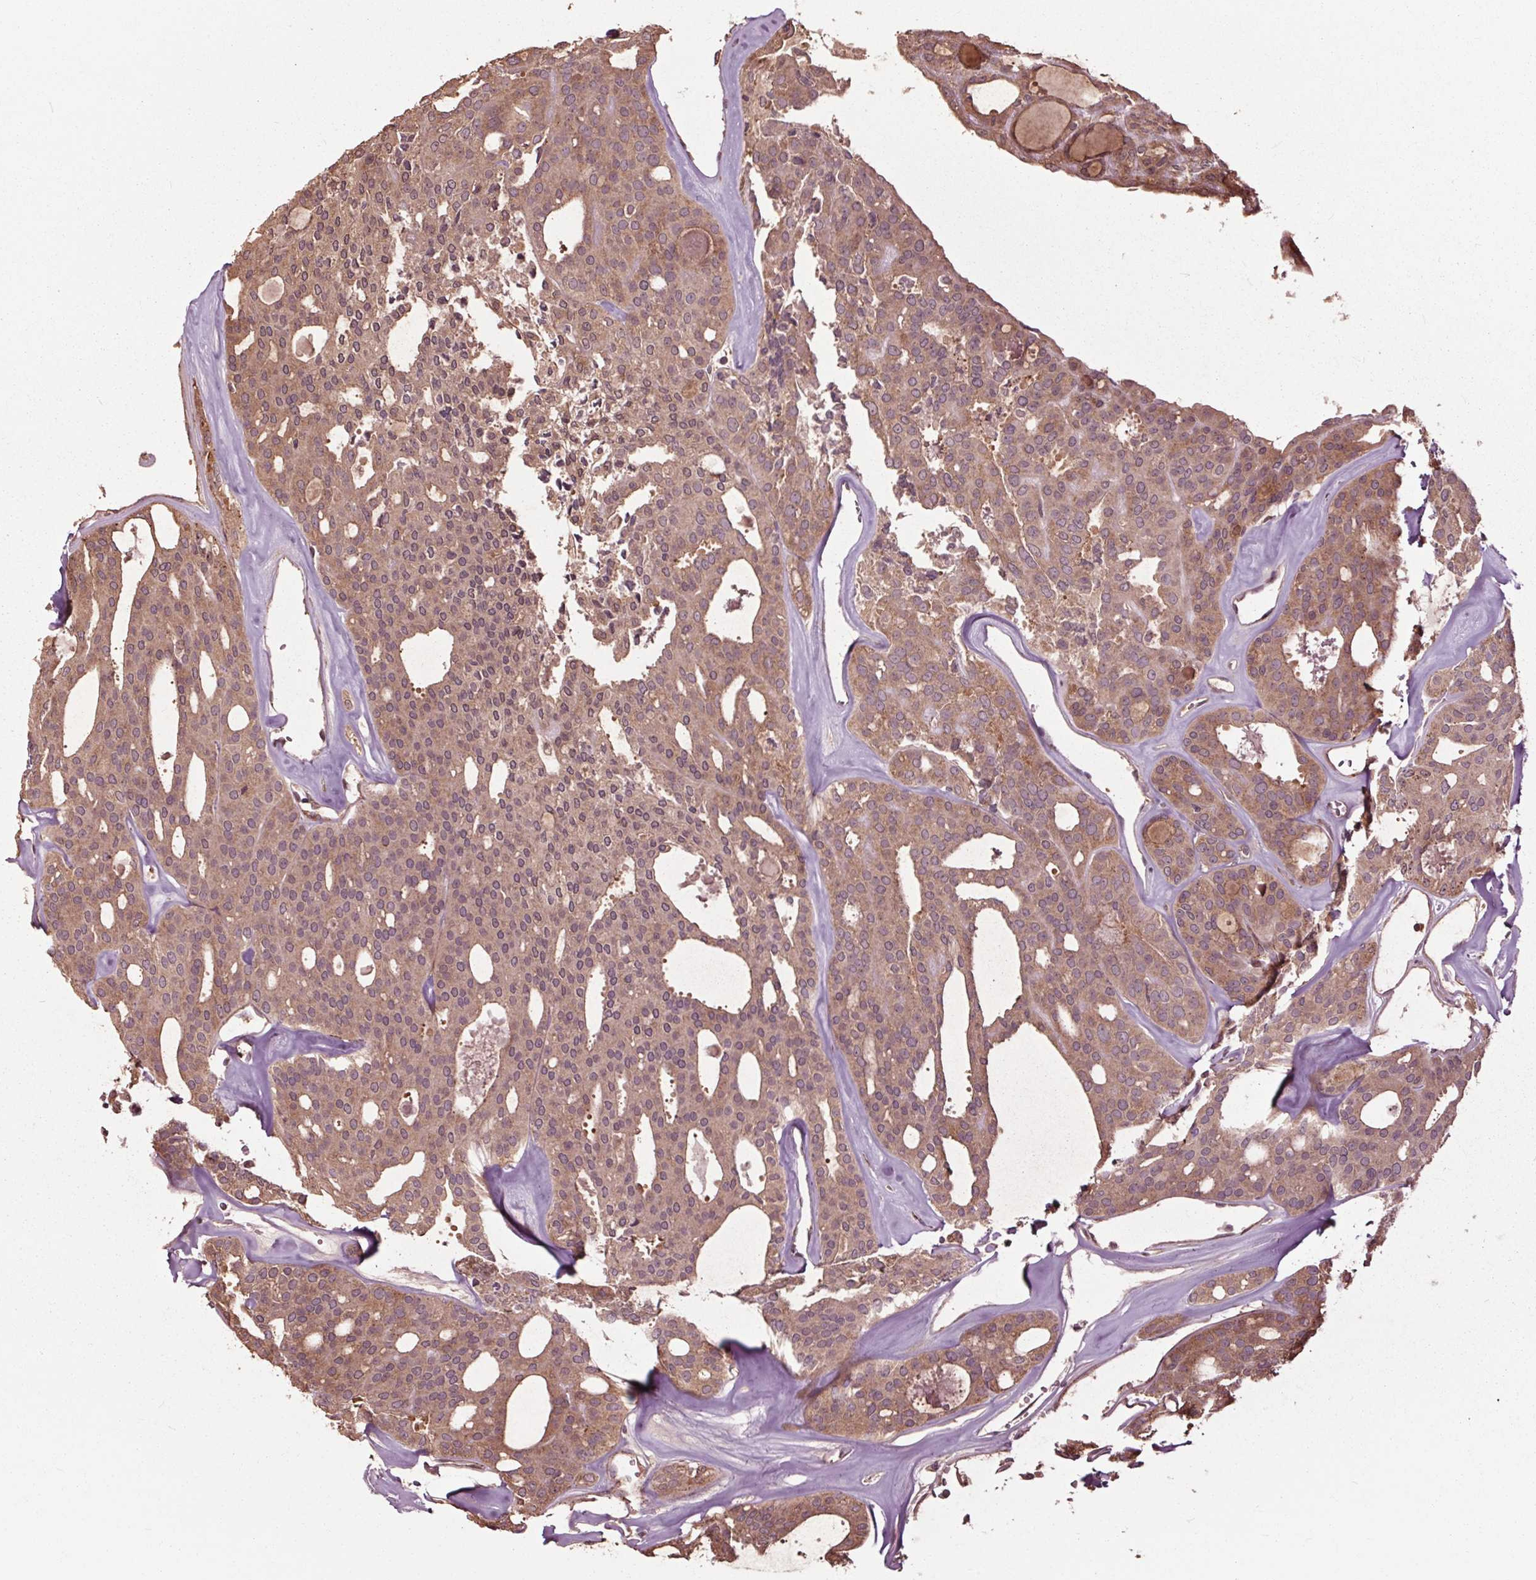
{"staining": {"intensity": "weak", "quantity": ">75%", "location": "cytoplasmic/membranous,nuclear"}, "tissue": "thyroid cancer", "cell_type": "Tumor cells", "image_type": "cancer", "snomed": [{"axis": "morphology", "description": "Follicular adenoma carcinoma, NOS"}, {"axis": "topography", "description": "Thyroid gland"}], "caption": "IHC (DAB (3,3'-diaminobenzidine)) staining of human thyroid cancer (follicular adenoma carcinoma) reveals weak cytoplasmic/membranous and nuclear protein staining in about >75% of tumor cells.", "gene": "CEP95", "patient": {"sex": "male", "age": 75}}